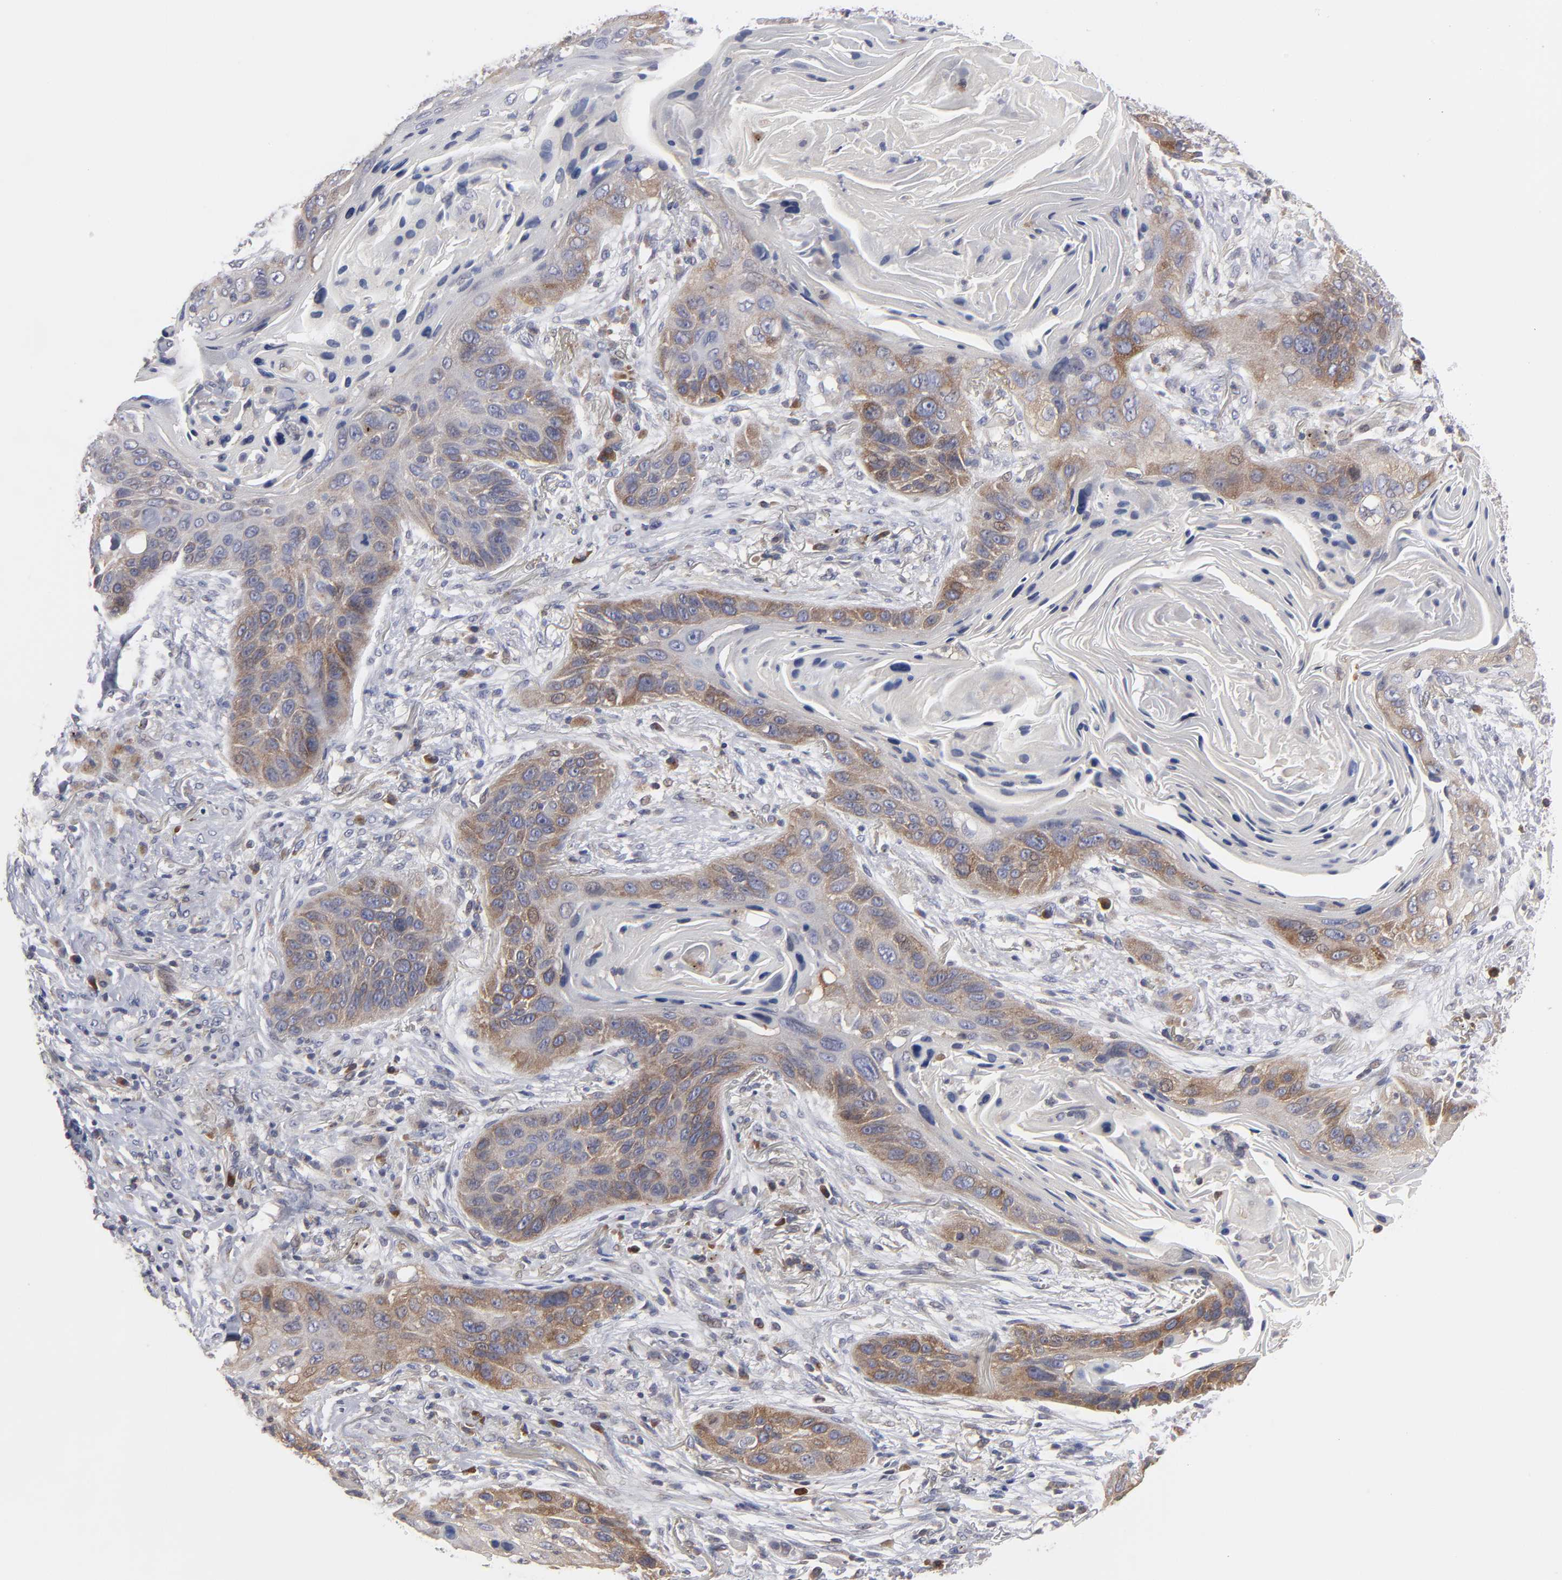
{"staining": {"intensity": "moderate", "quantity": ">75%", "location": "cytoplasmic/membranous"}, "tissue": "lung cancer", "cell_type": "Tumor cells", "image_type": "cancer", "snomed": [{"axis": "morphology", "description": "Squamous cell carcinoma, NOS"}, {"axis": "topography", "description": "Lung"}], "caption": "A brown stain shows moderate cytoplasmic/membranous staining of a protein in lung cancer tumor cells.", "gene": "CEP97", "patient": {"sex": "female", "age": 67}}